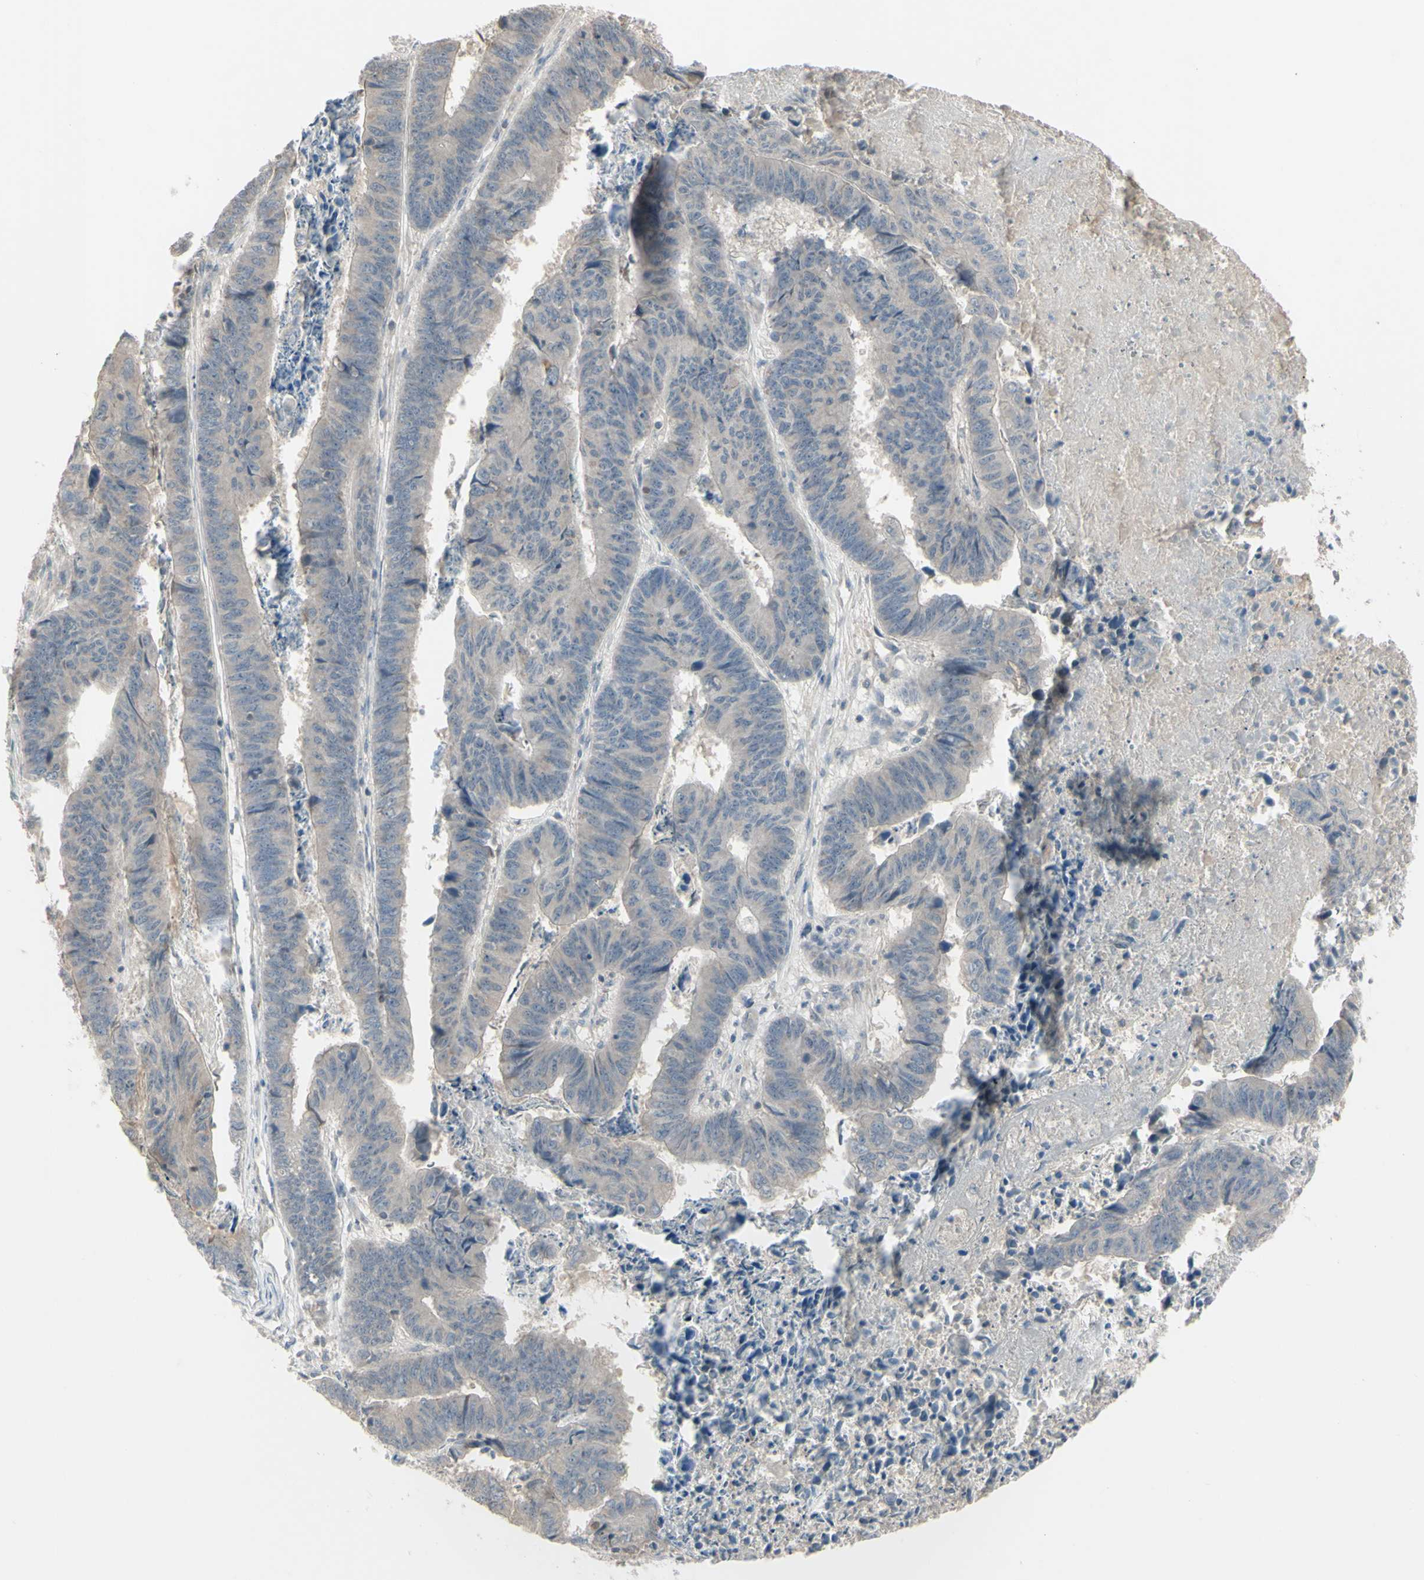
{"staining": {"intensity": "negative", "quantity": "none", "location": "none"}, "tissue": "stomach cancer", "cell_type": "Tumor cells", "image_type": "cancer", "snomed": [{"axis": "morphology", "description": "Adenocarcinoma, NOS"}, {"axis": "topography", "description": "Stomach, lower"}], "caption": "The image displays no significant staining in tumor cells of stomach cancer (adenocarcinoma).", "gene": "PIAS4", "patient": {"sex": "male", "age": 77}}